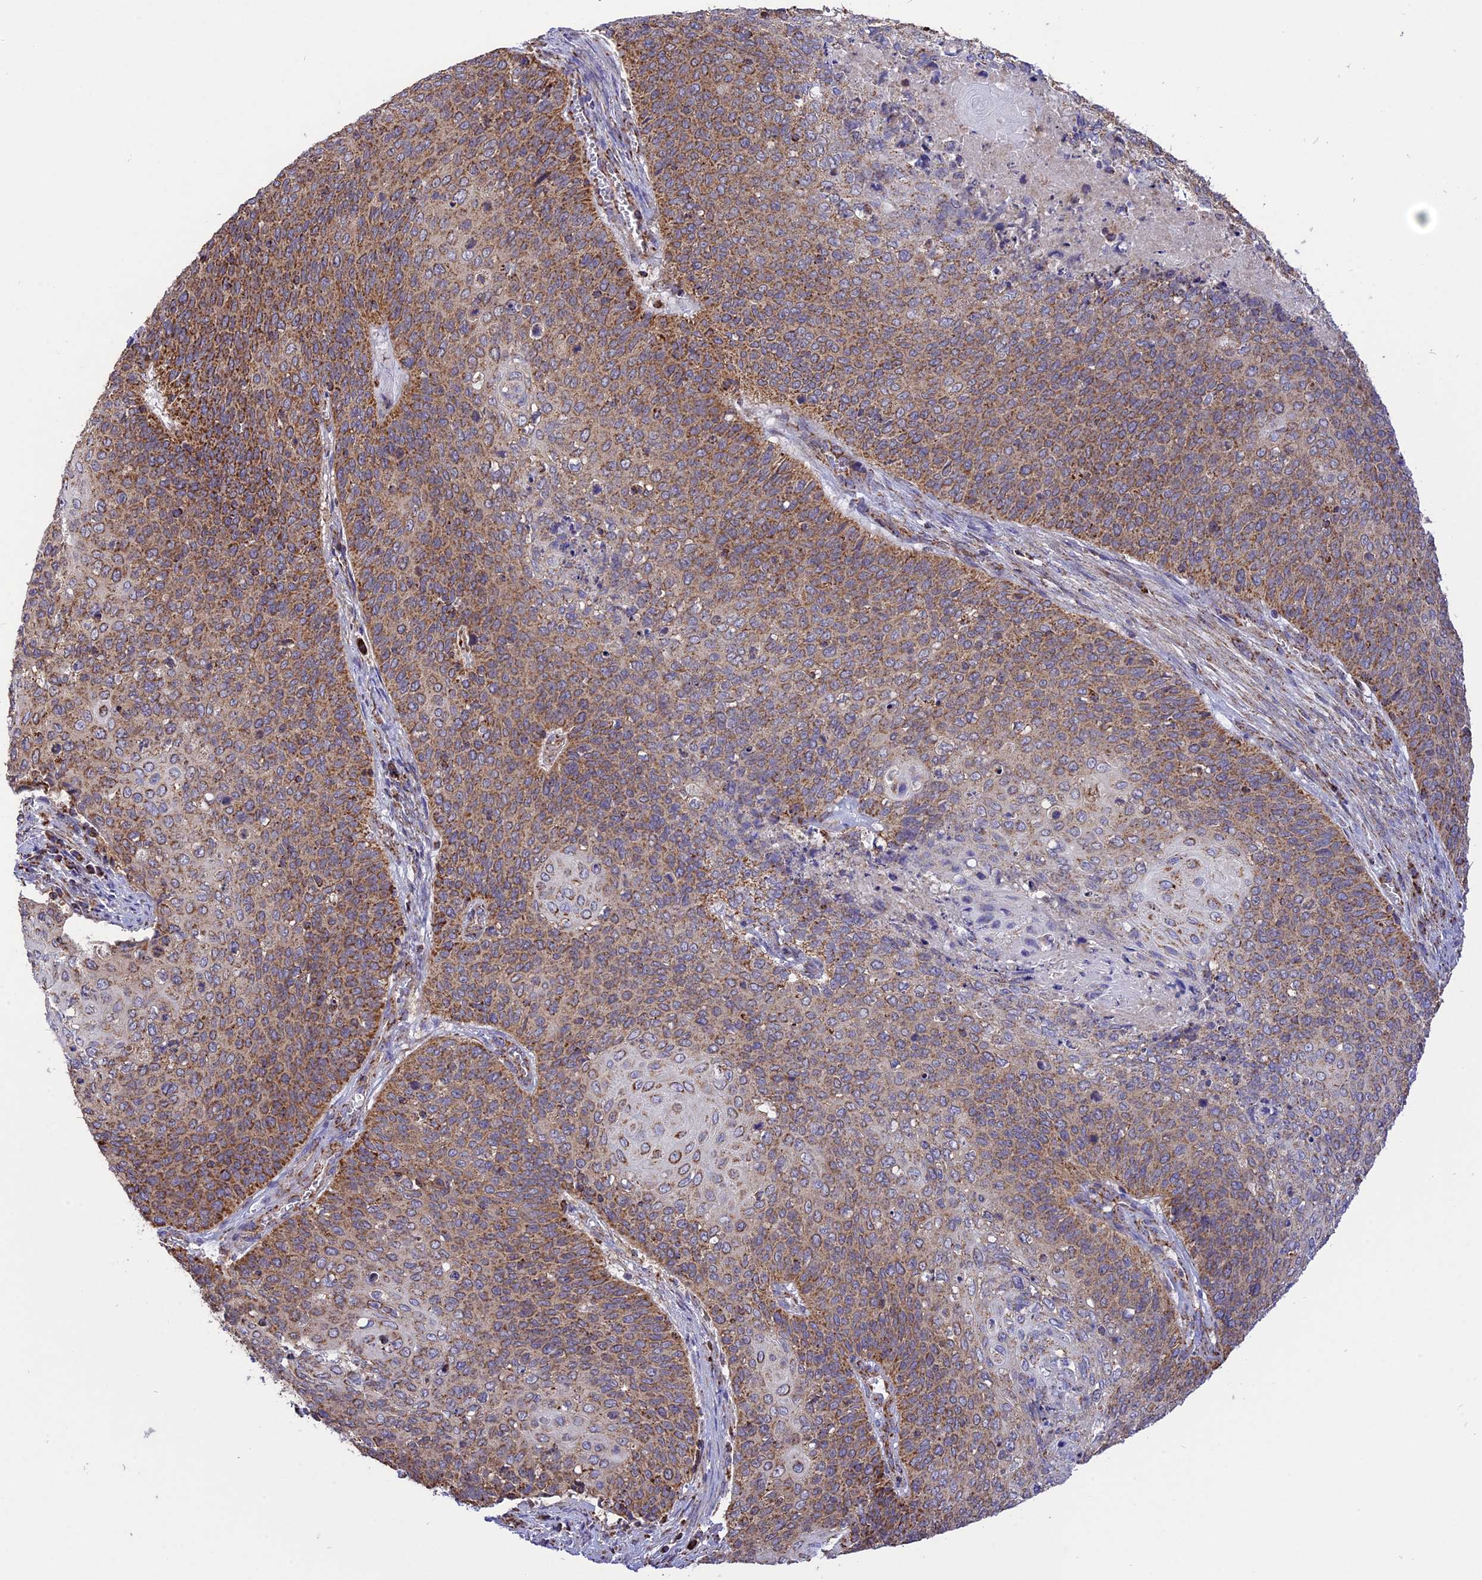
{"staining": {"intensity": "strong", "quantity": ">75%", "location": "cytoplasmic/membranous"}, "tissue": "cervical cancer", "cell_type": "Tumor cells", "image_type": "cancer", "snomed": [{"axis": "morphology", "description": "Squamous cell carcinoma, NOS"}, {"axis": "topography", "description": "Cervix"}], "caption": "IHC (DAB) staining of cervical cancer reveals strong cytoplasmic/membranous protein positivity in approximately >75% of tumor cells. The staining was performed using DAB, with brown indicating positive protein expression. Nuclei are stained blue with hematoxylin.", "gene": "TTC4", "patient": {"sex": "female", "age": 39}}